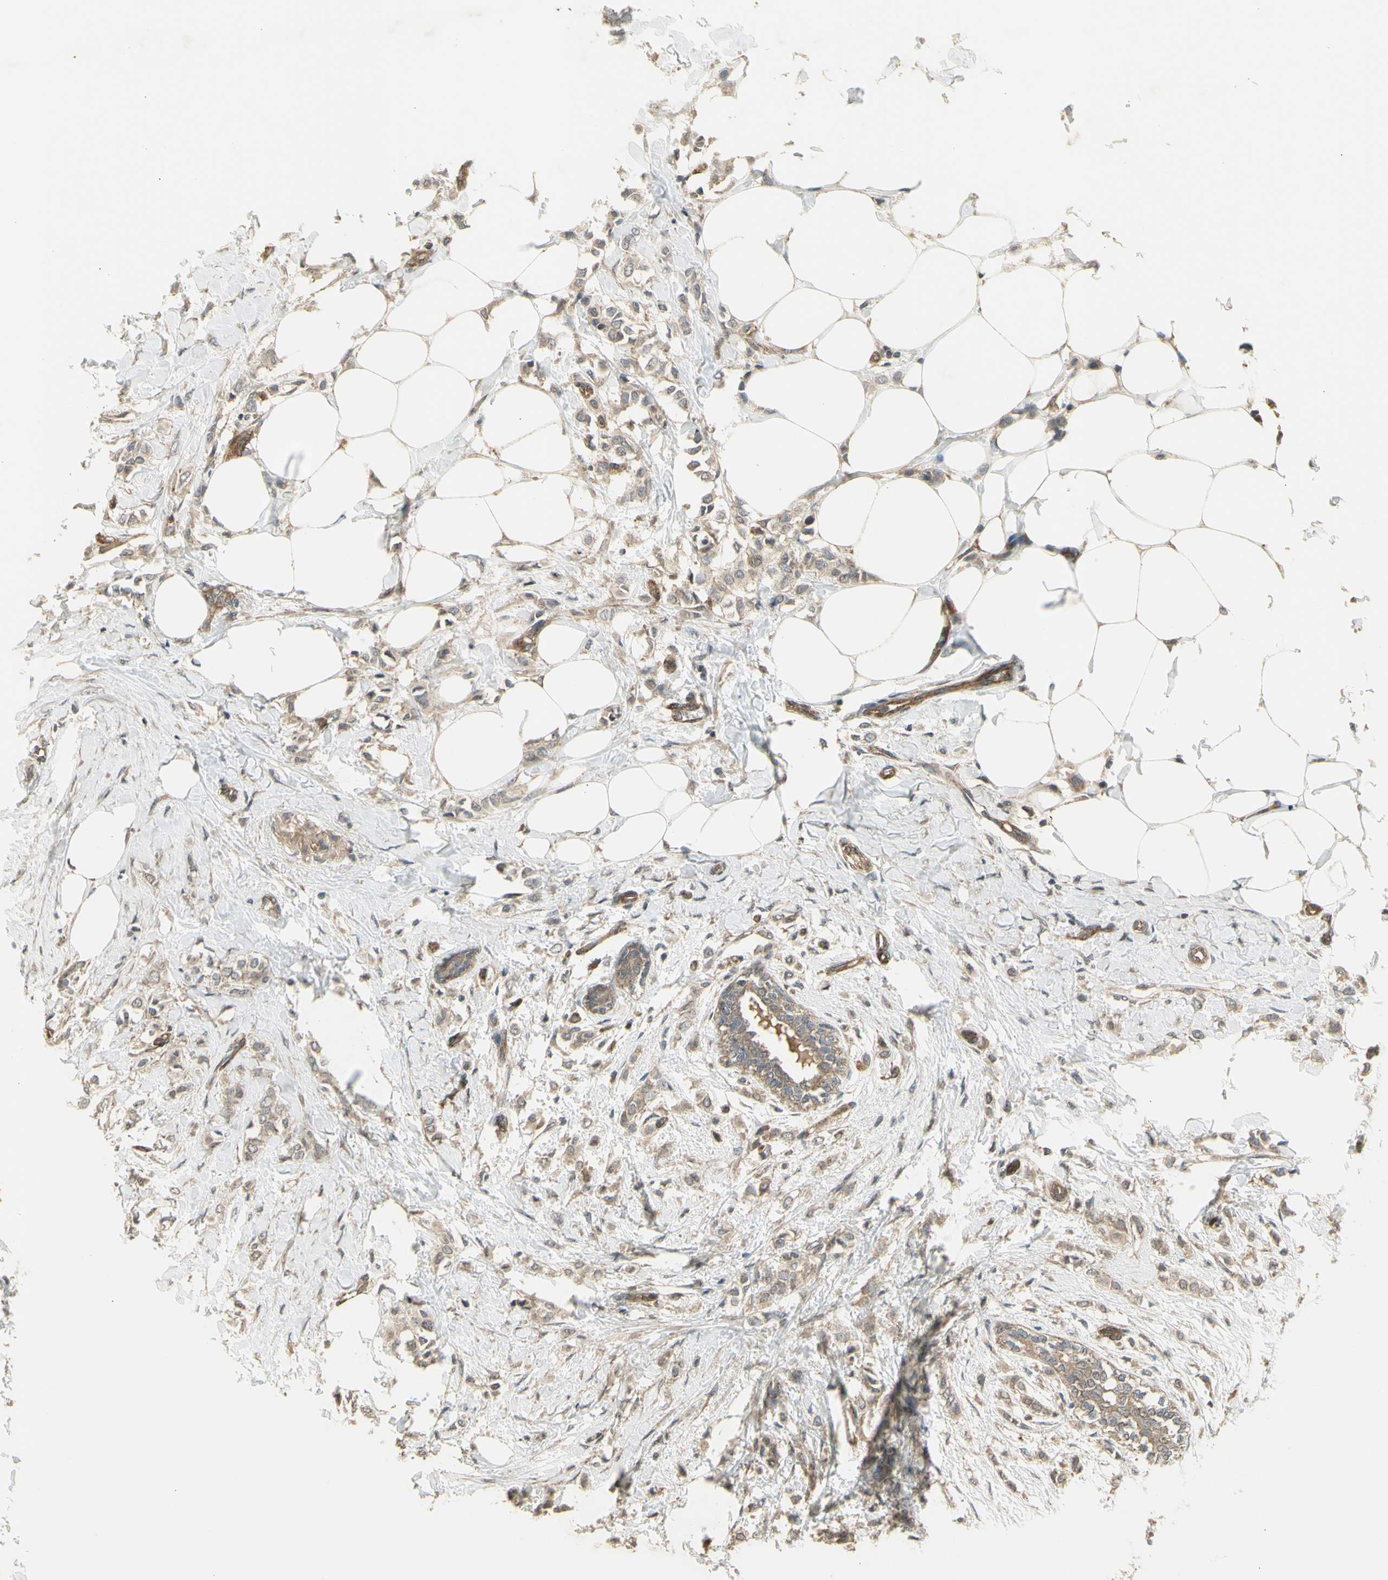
{"staining": {"intensity": "weak", "quantity": ">75%", "location": "cytoplasmic/membranous"}, "tissue": "breast cancer", "cell_type": "Tumor cells", "image_type": "cancer", "snomed": [{"axis": "morphology", "description": "Lobular carcinoma, in situ"}, {"axis": "morphology", "description": "Lobular carcinoma"}, {"axis": "topography", "description": "Breast"}], "caption": "Protein staining demonstrates weak cytoplasmic/membranous expression in approximately >75% of tumor cells in breast lobular carcinoma in situ. The protein of interest is shown in brown color, while the nuclei are stained blue.", "gene": "EFNB2", "patient": {"sex": "female", "age": 41}}